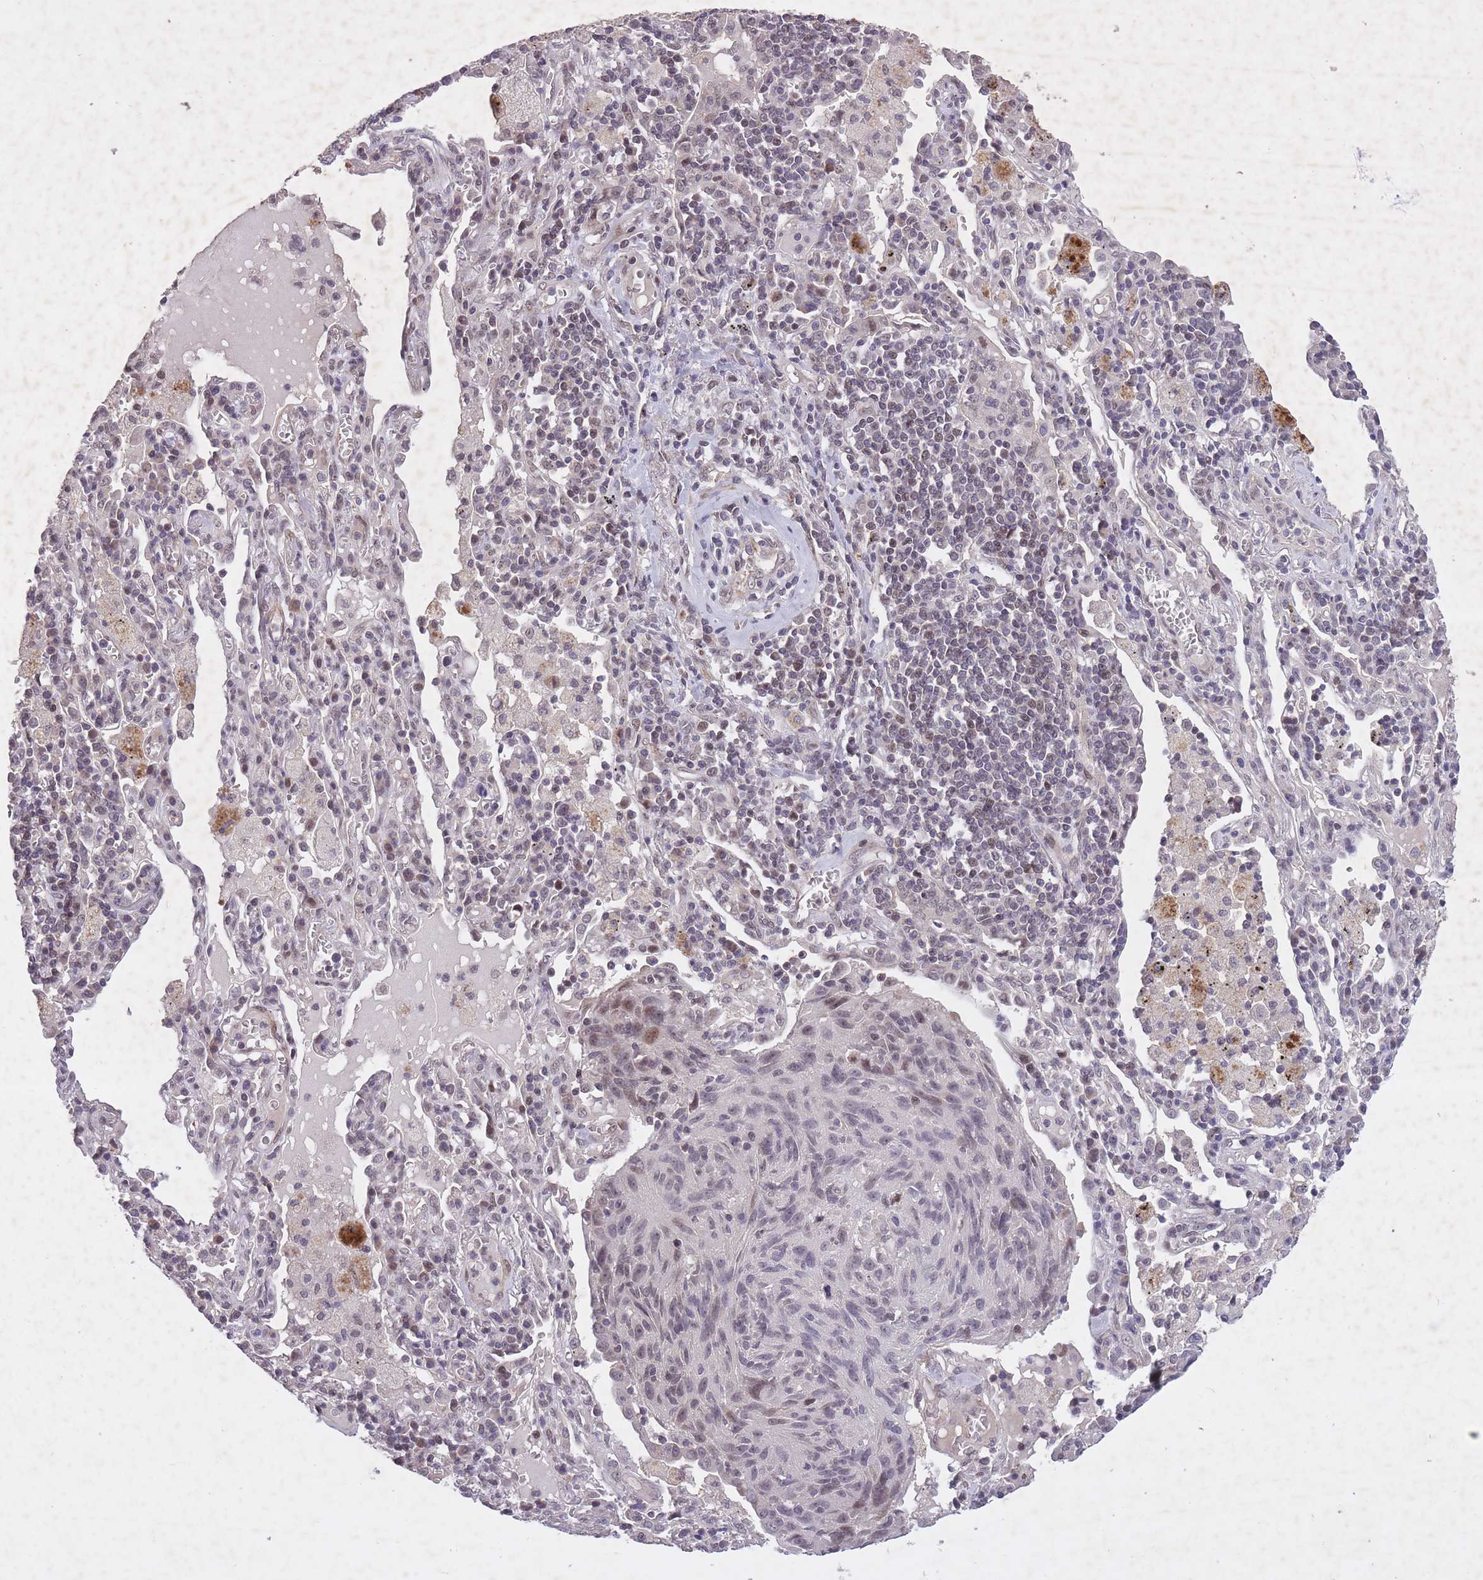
{"staining": {"intensity": "moderate", "quantity": "<25%", "location": "nuclear"}, "tissue": "lung cancer", "cell_type": "Tumor cells", "image_type": "cancer", "snomed": [{"axis": "morphology", "description": "Squamous cell carcinoma, NOS"}, {"axis": "topography", "description": "Lung"}], "caption": "Immunohistochemical staining of lung squamous cell carcinoma reveals low levels of moderate nuclear expression in approximately <25% of tumor cells.", "gene": "CBX6", "patient": {"sex": "female", "age": 66}}